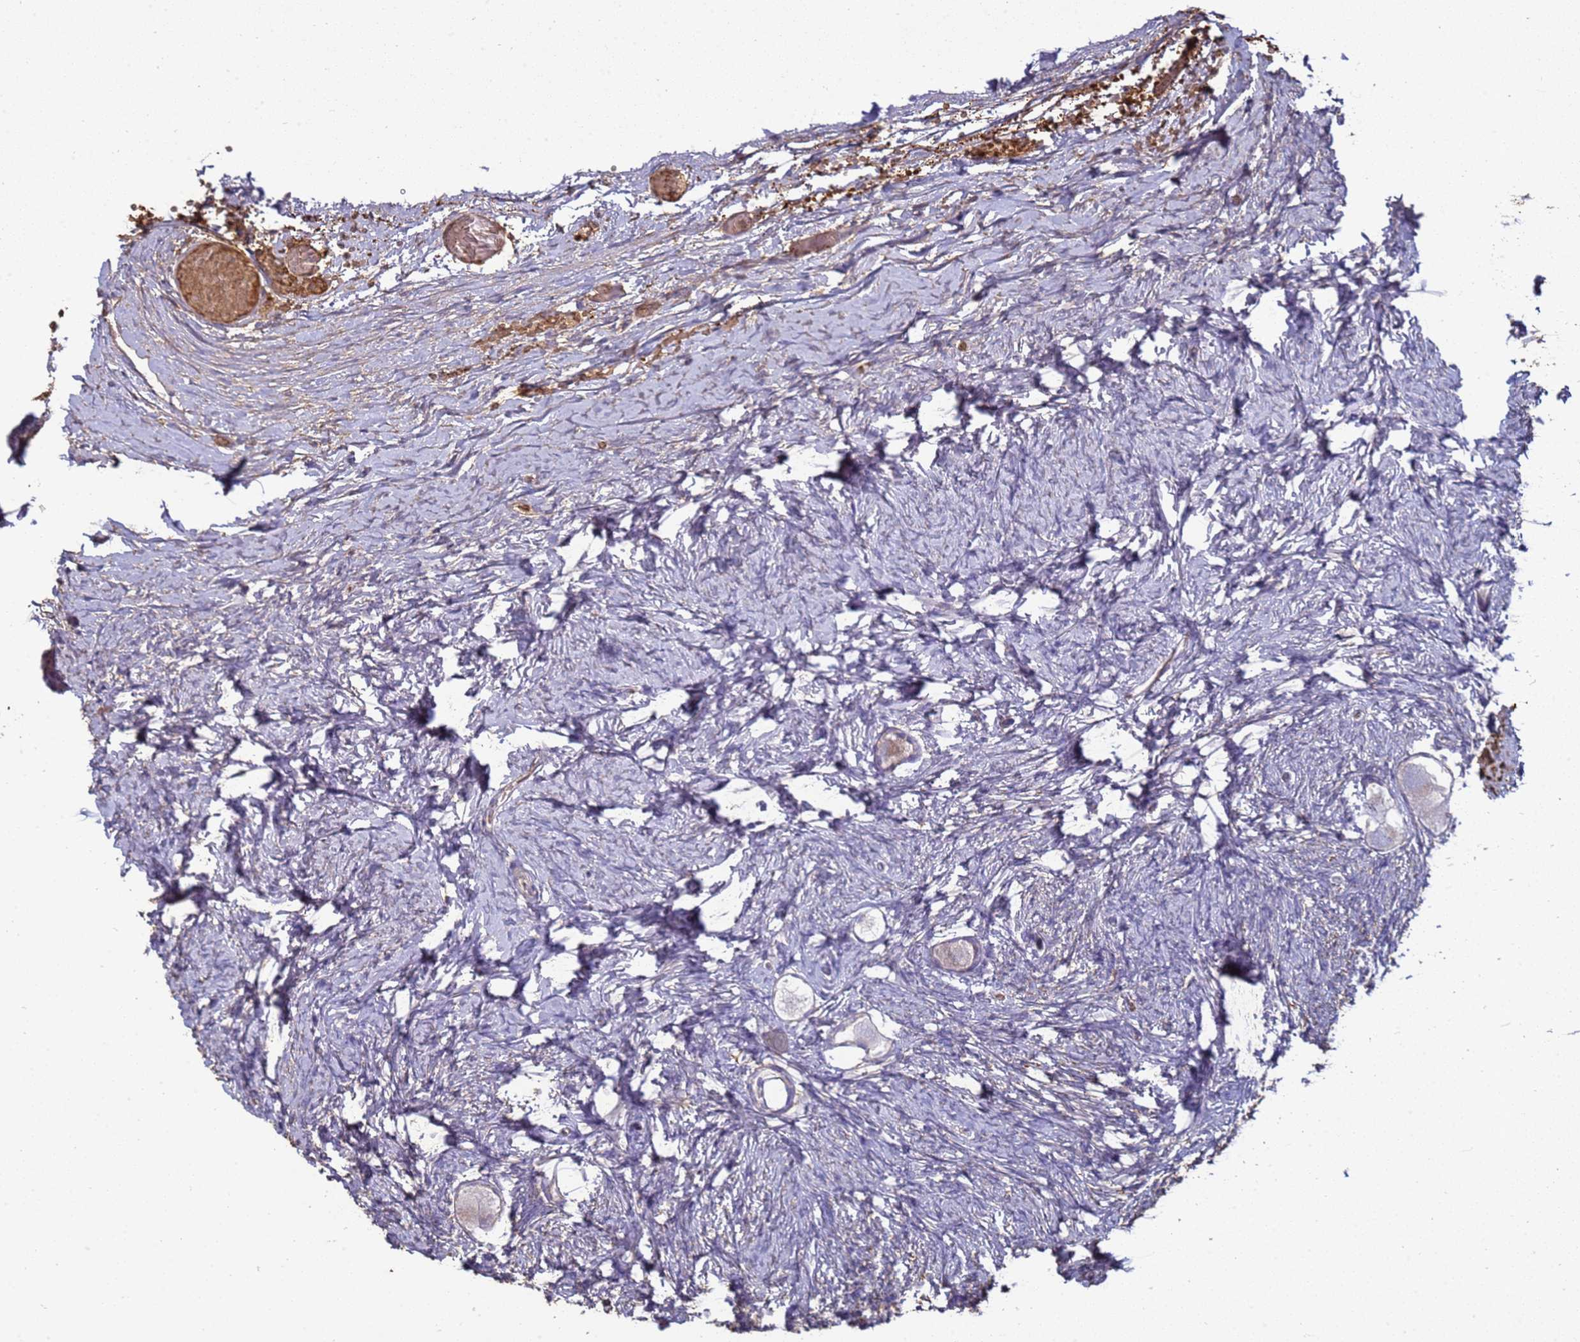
{"staining": {"intensity": "weak", "quantity": "25%-75%", "location": "cytoplasmic/membranous"}, "tissue": "ovary", "cell_type": "Follicle cells", "image_type": "normal", "snomed": [{"axis": "morphology", "description": "Normal tissue, NOS"}, {"axis": "topography", "description": "Ovary"}], "caption": "IHC micrograph of normal ovary: human ovary stained using immunohistochemistry shows low levels of weak protein expression localized specifically in the cytoplasmic/membranous of follicle cells, appearing as a cytoplasmic/membranous brown color.", "gene": "SGIP1", "patient": {"sex": "female", "age": 27}}